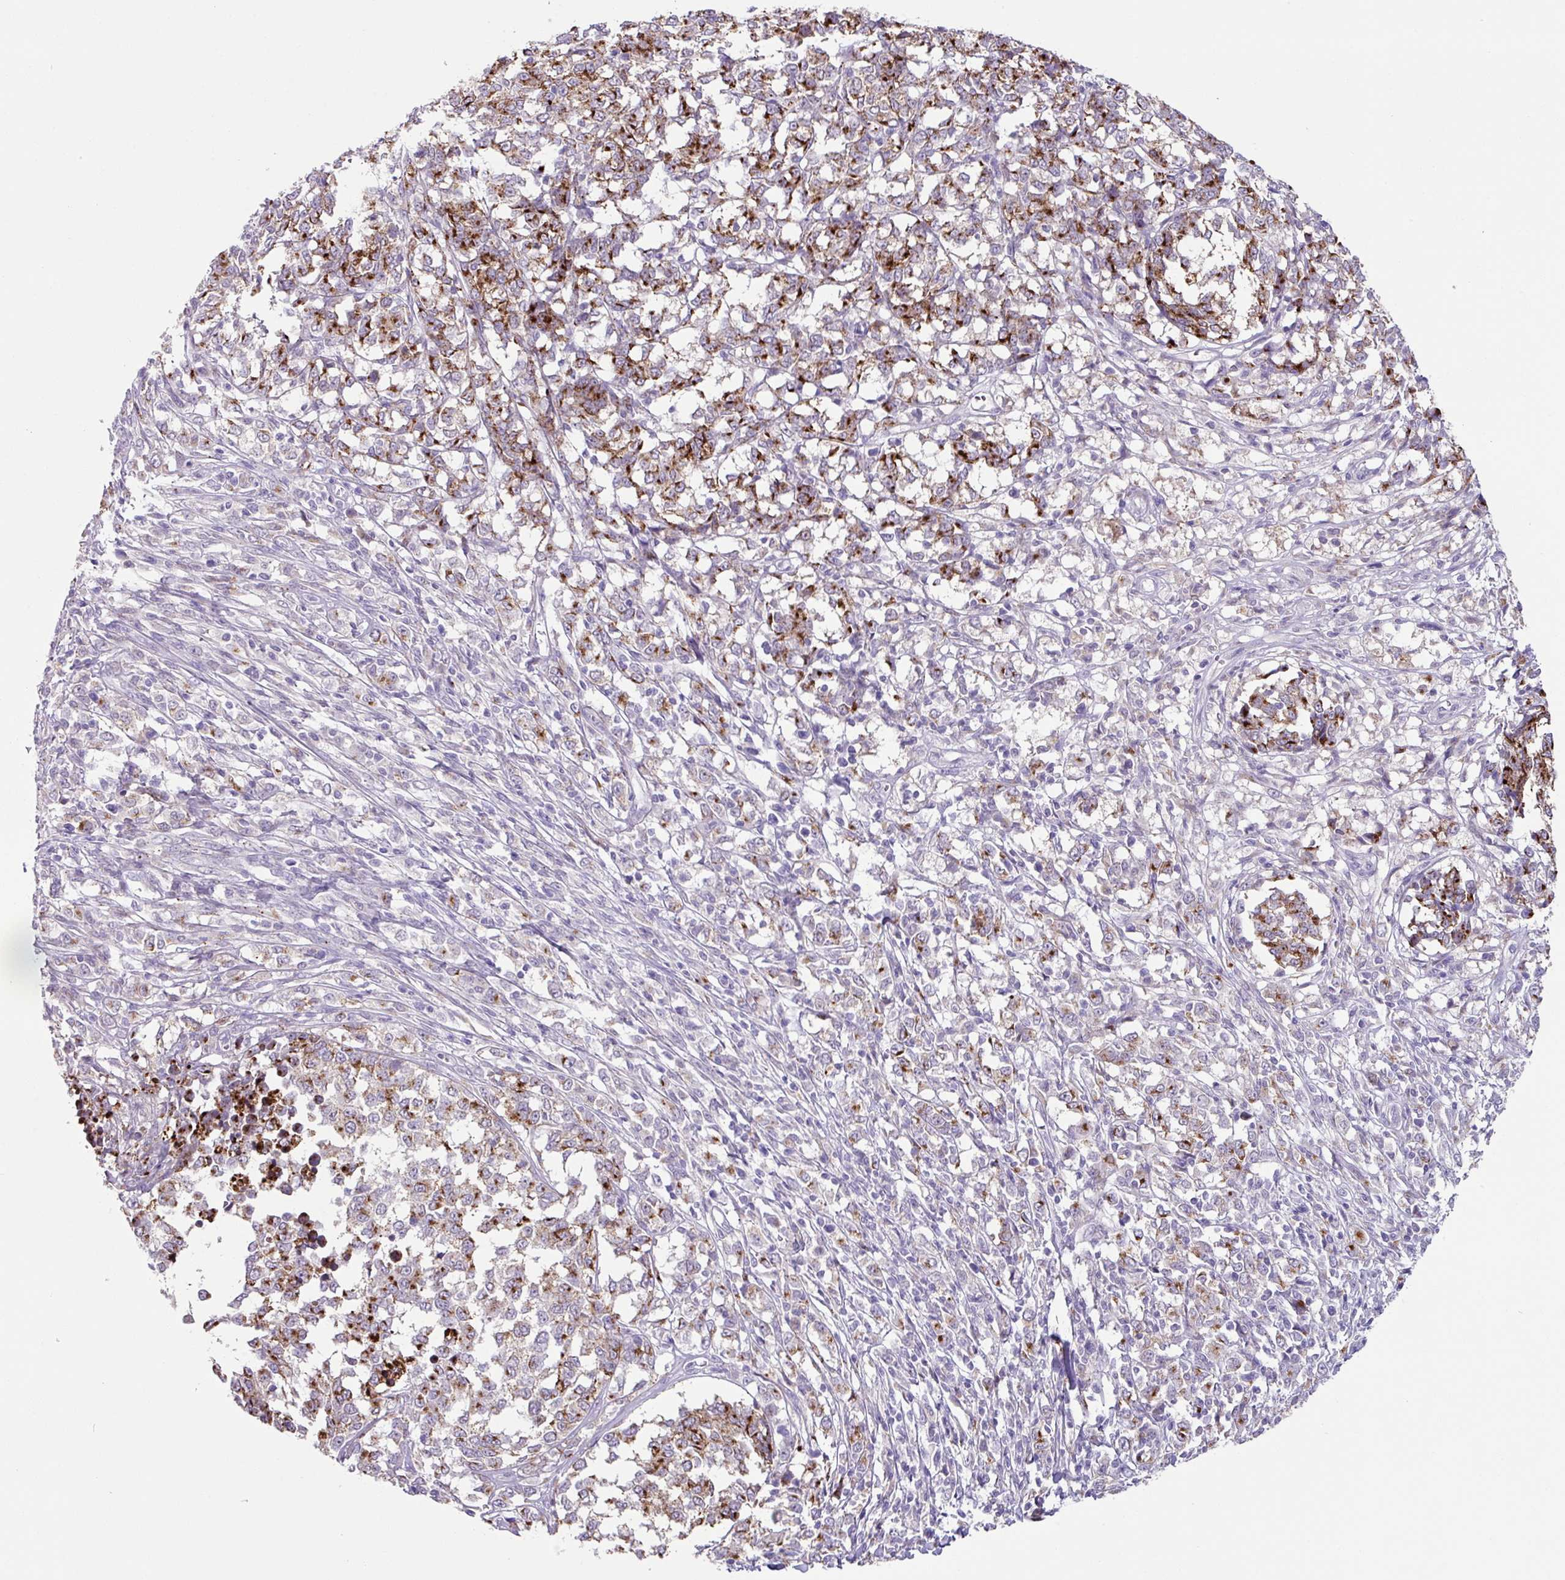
{"staining": {"intensity": "moderate", "quantity": "25%-75%", "location": "cytoplasmic/membranous"}, "tissue": "melanoma", "cell_type": "Tumor cells", "image_type": "cancer", "snomed": [{"axis": "morphology", "description": "Malignant melanoma, NOS"}, {"axis": "topography", "description": "Skin"}], "caption": "The photomicrograph displays a brown stain indicating the presence of a protein in the cytoplasmic/membranous of tumor cells in malignant melanoma.", "gene": "PLEKHH3", "patient": {"sex": "female", "age": 72}}